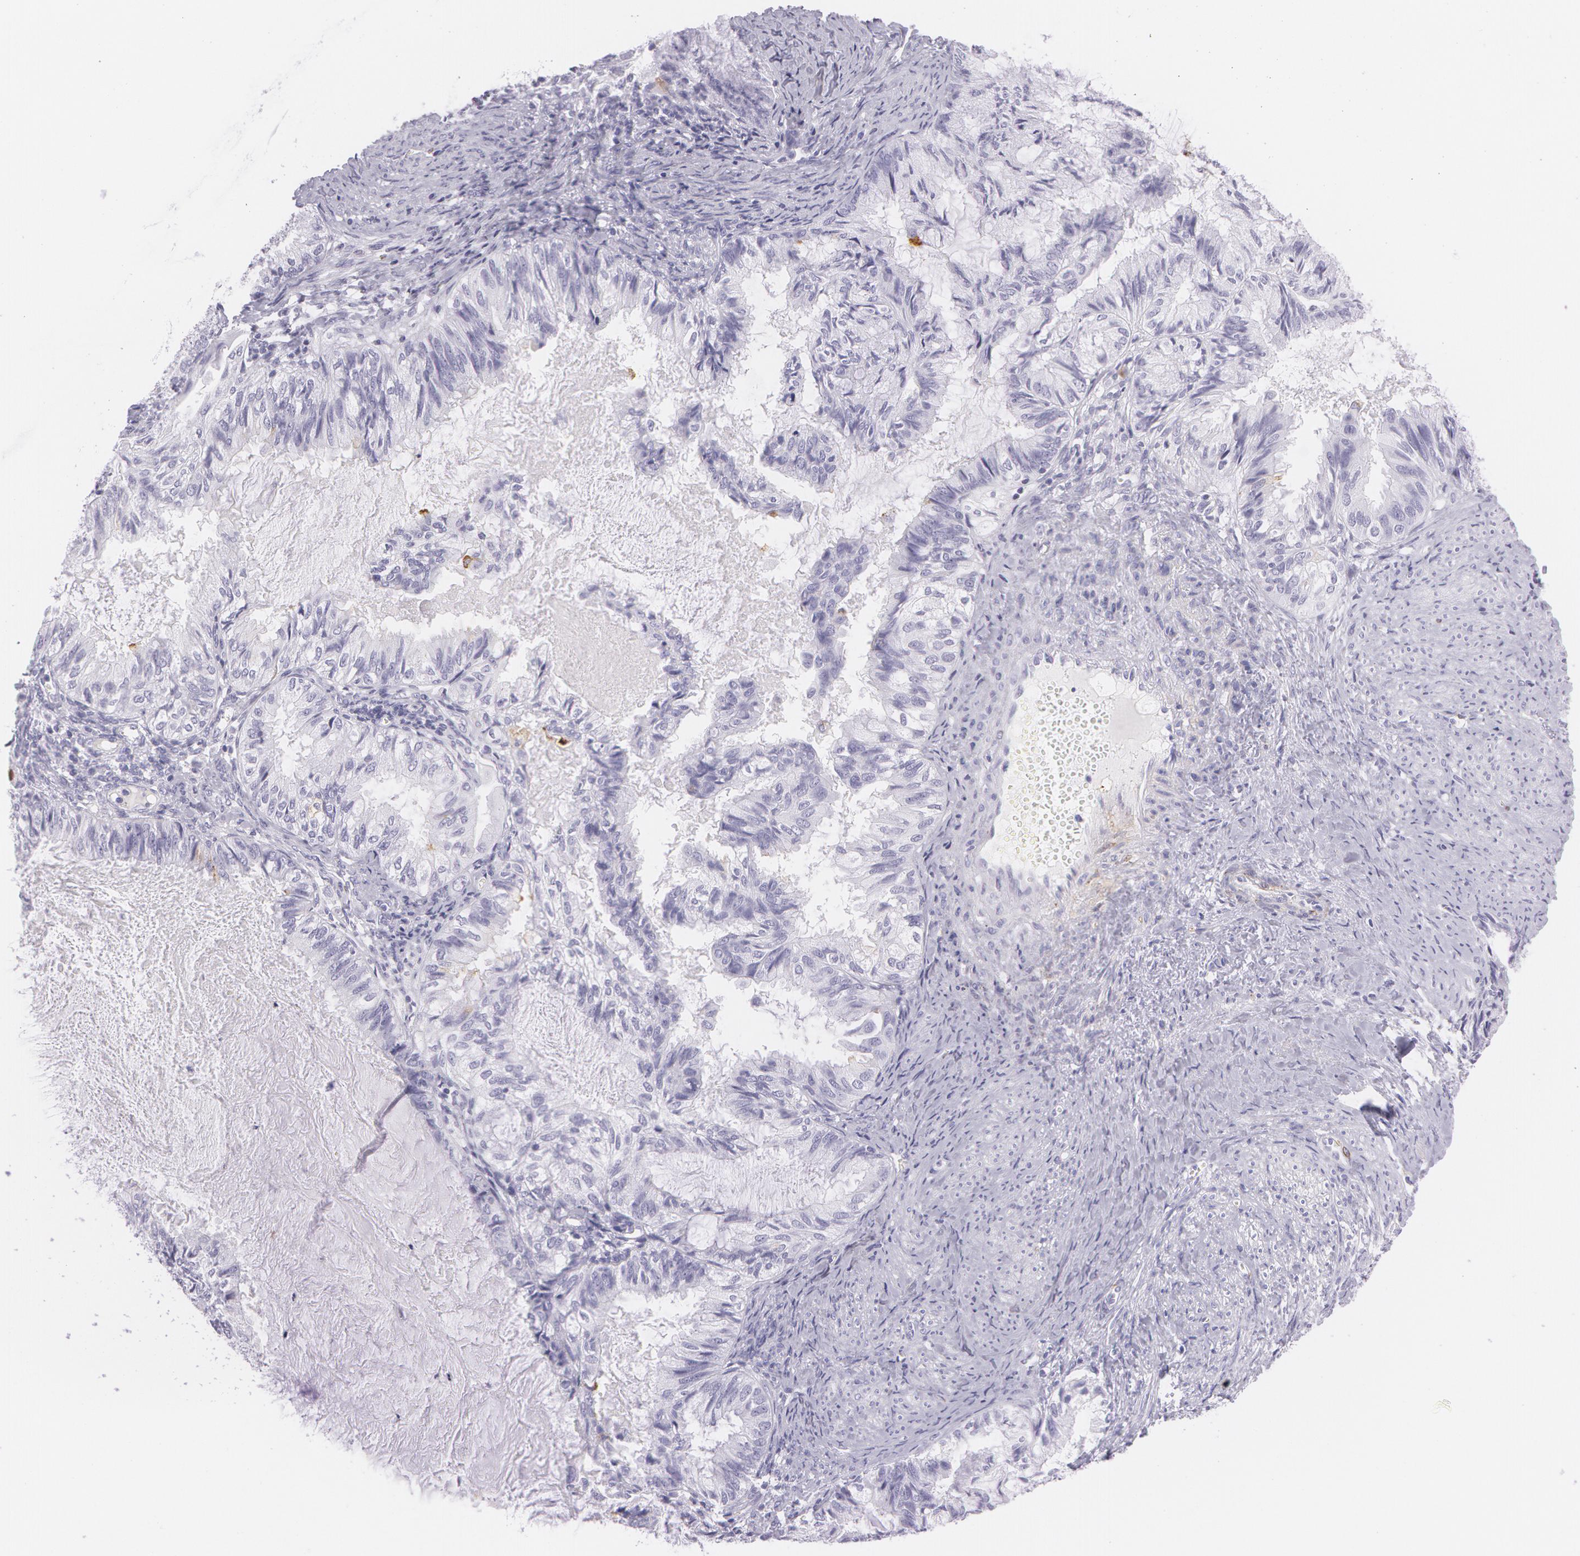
{"staining": {"intensity": "negative", "quantity": "none", "location": "none"}, "tissue": "endometrial cancer", "cell_type": "Tumor cells", "image_type": "cancer", "snomed": [{"axis": "morphology", "description": "Adenocarcinoma, NOS"}, {"axis": "topography", "description": "Endometrium"}], "caption": "Tumor cells show no significant expression in endometrial adenocarcinoma.", "gene": "SNCG", "patient": {"sex": "female", "age": 86}}